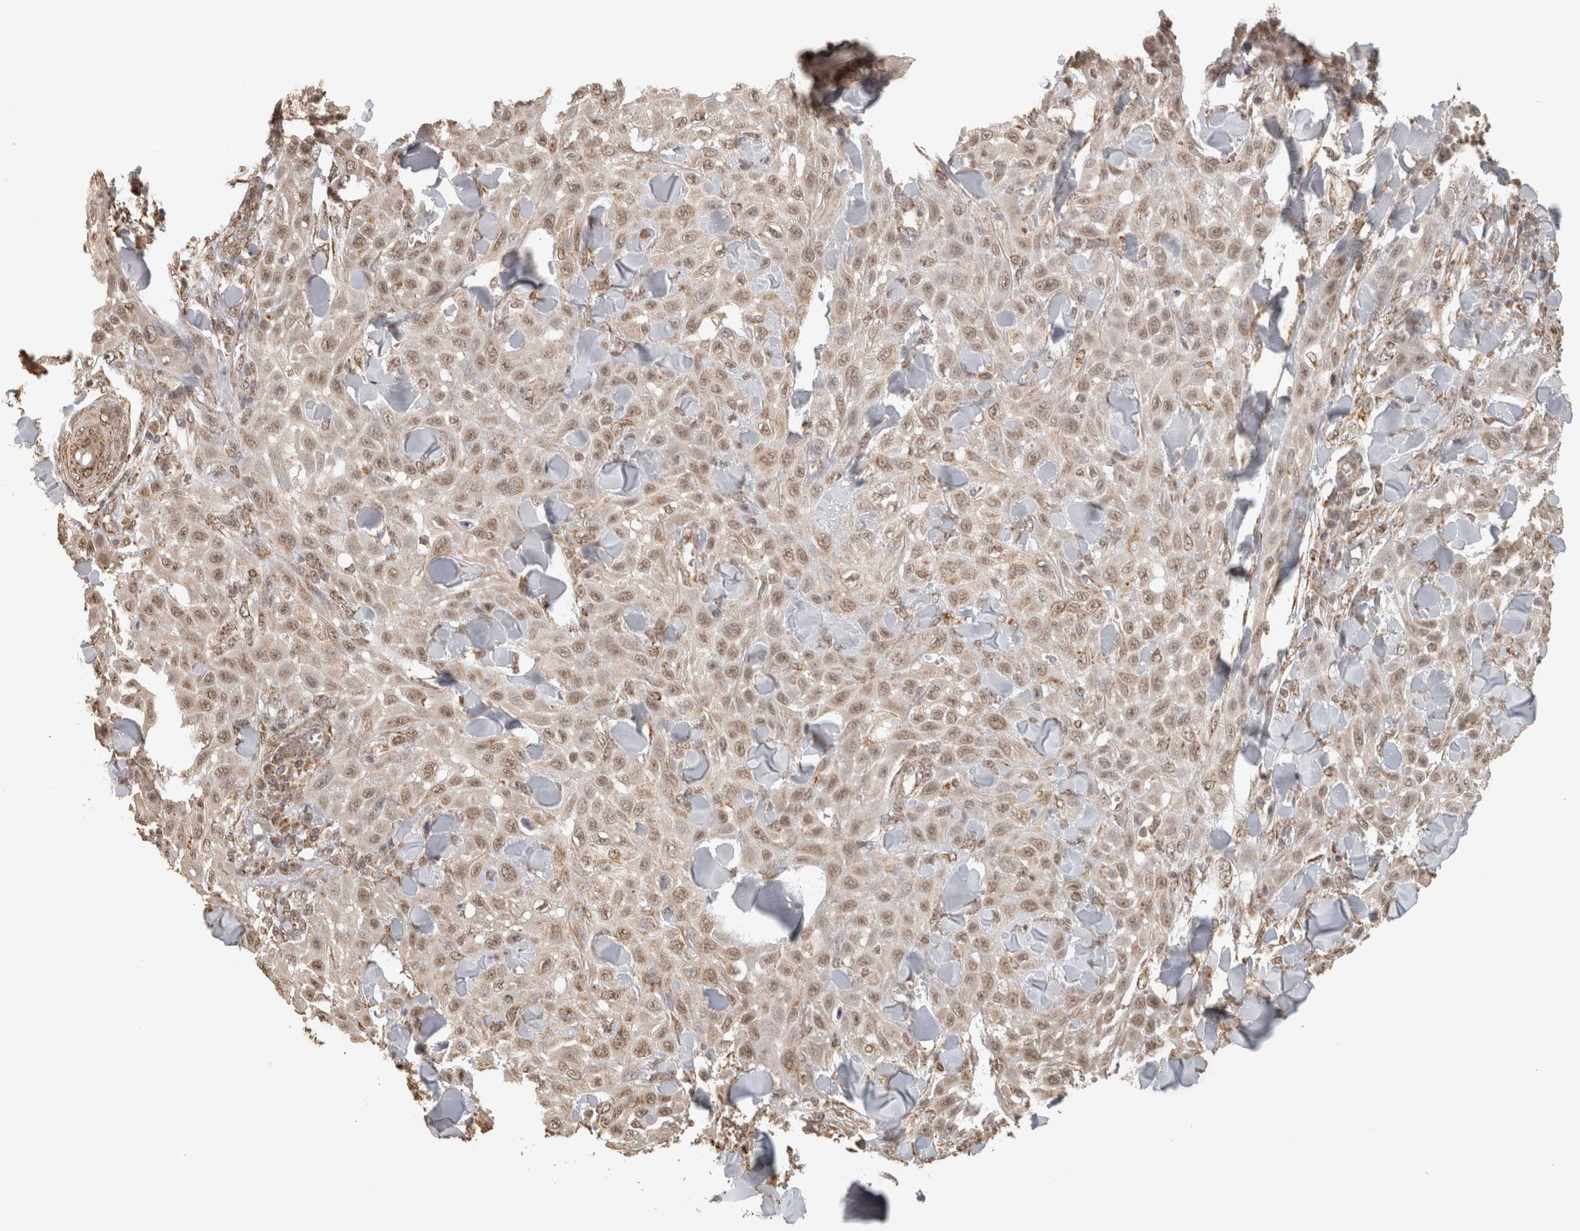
{"staining": {"intensity": "weak", "quantity": ">75%", "location": "nuclear"}, "tissue": "skin cancer", "cell_type": "Tumor cells", "image_type": "cancer", "snomed": [{"axis": "morphology", "description": "Squamous cell carcinoma, NOS"}, {"axis": "topography", "description": "Skin"}], "caption": "Immunohistochemical staining of skin cancer (squamous cell carcinoma) demonstrates low levels of weak nuclear expression in about >75% of tumor cells.", "gene": "BNIP3L", "patient": {"sex": "male", "age": 24}}